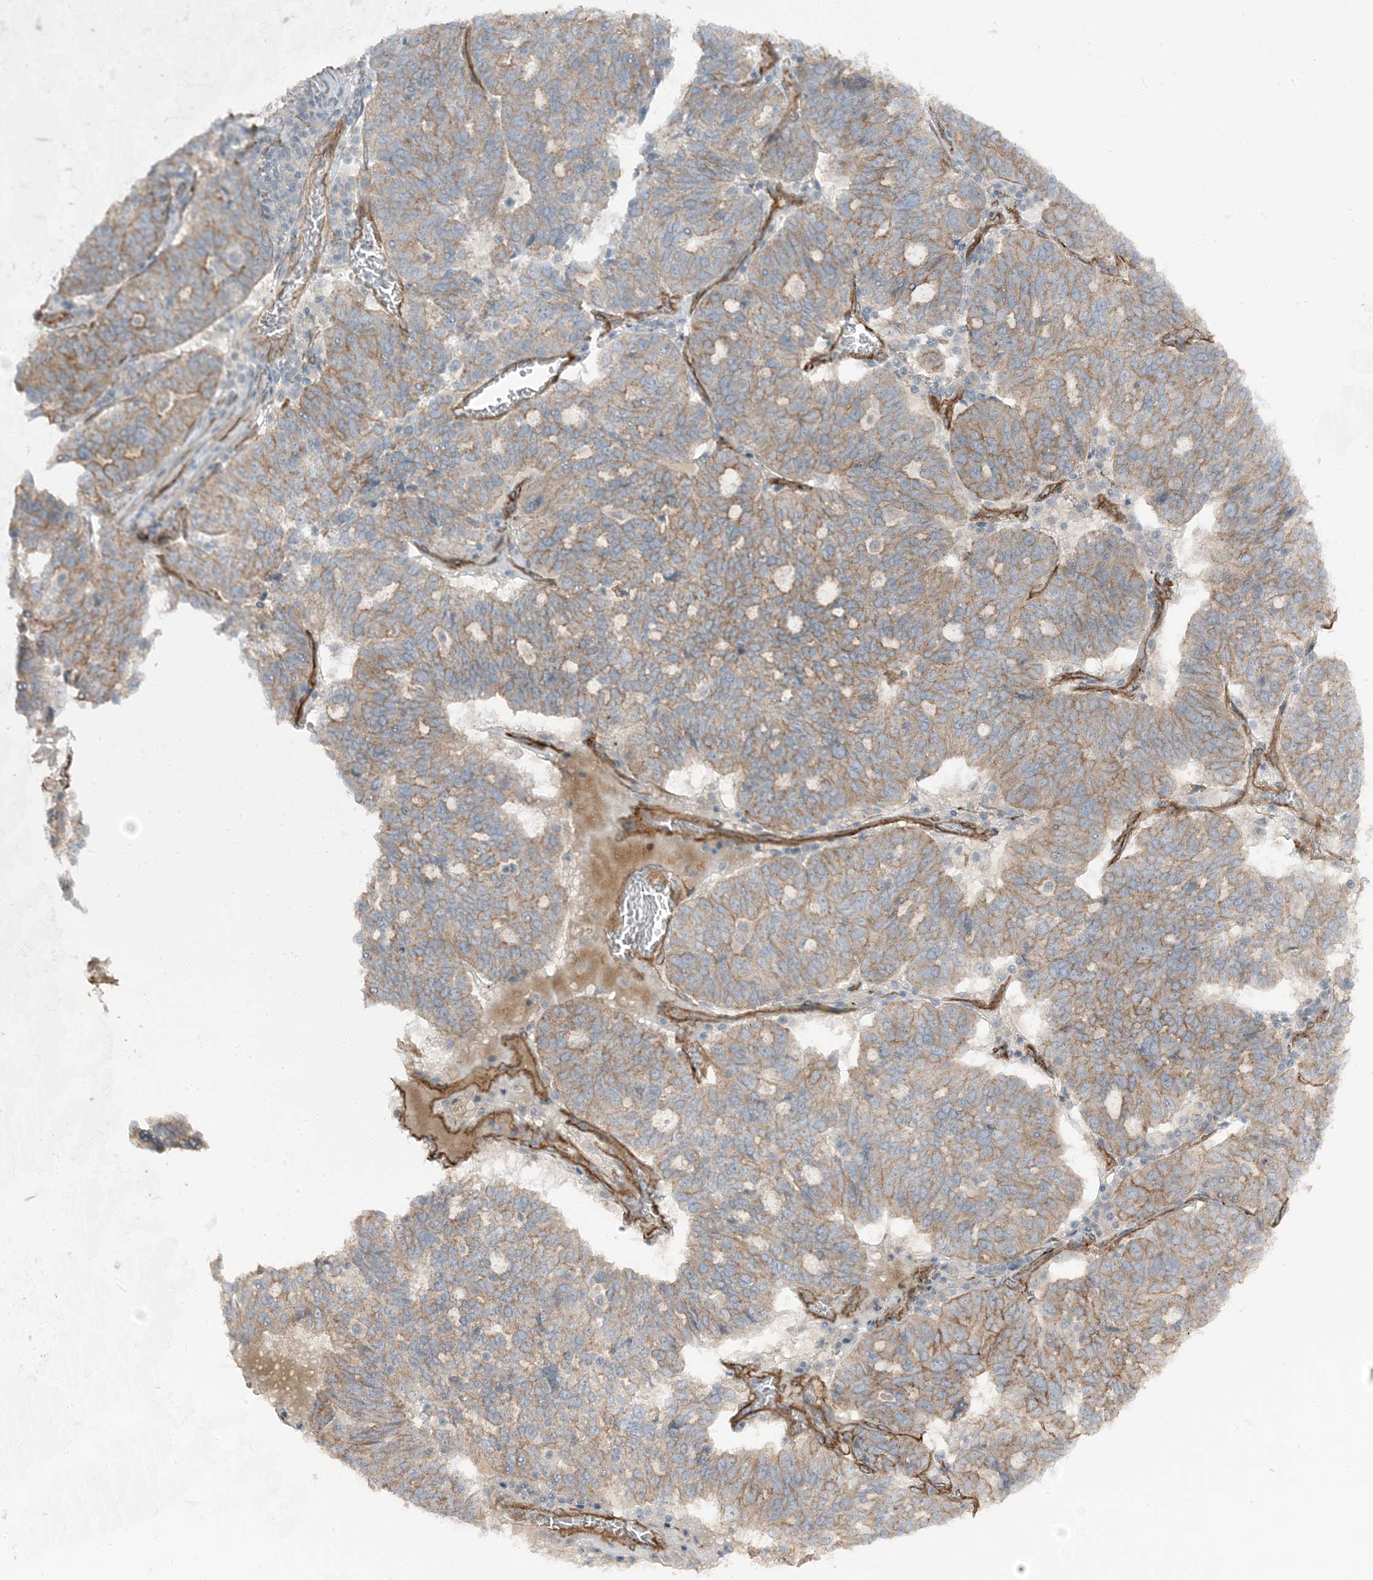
{"staining": {"intensity": "moderate", "quantity": ">75%", "location": "cytoplasmic/membranous"}, "tissue": "ovarian cancer", "cell_type": "Tumor cells", "image_type": "cancer", "snomed": [{"axis": "morphology", "description": "Cystadenocarcinoma, serous, NOS"}, {"axis": "topography", "description": "Ovary"}], "caption": "DAB immunohistochemical staining of ovarian cancer (serous cystadenocarcinoma) demonstrates moderate cytoplasmic/membranous protein expression in about >75% of tumor cells.", "gene": "ZFP90", "patient": {"sex": "female", "age": 59}}